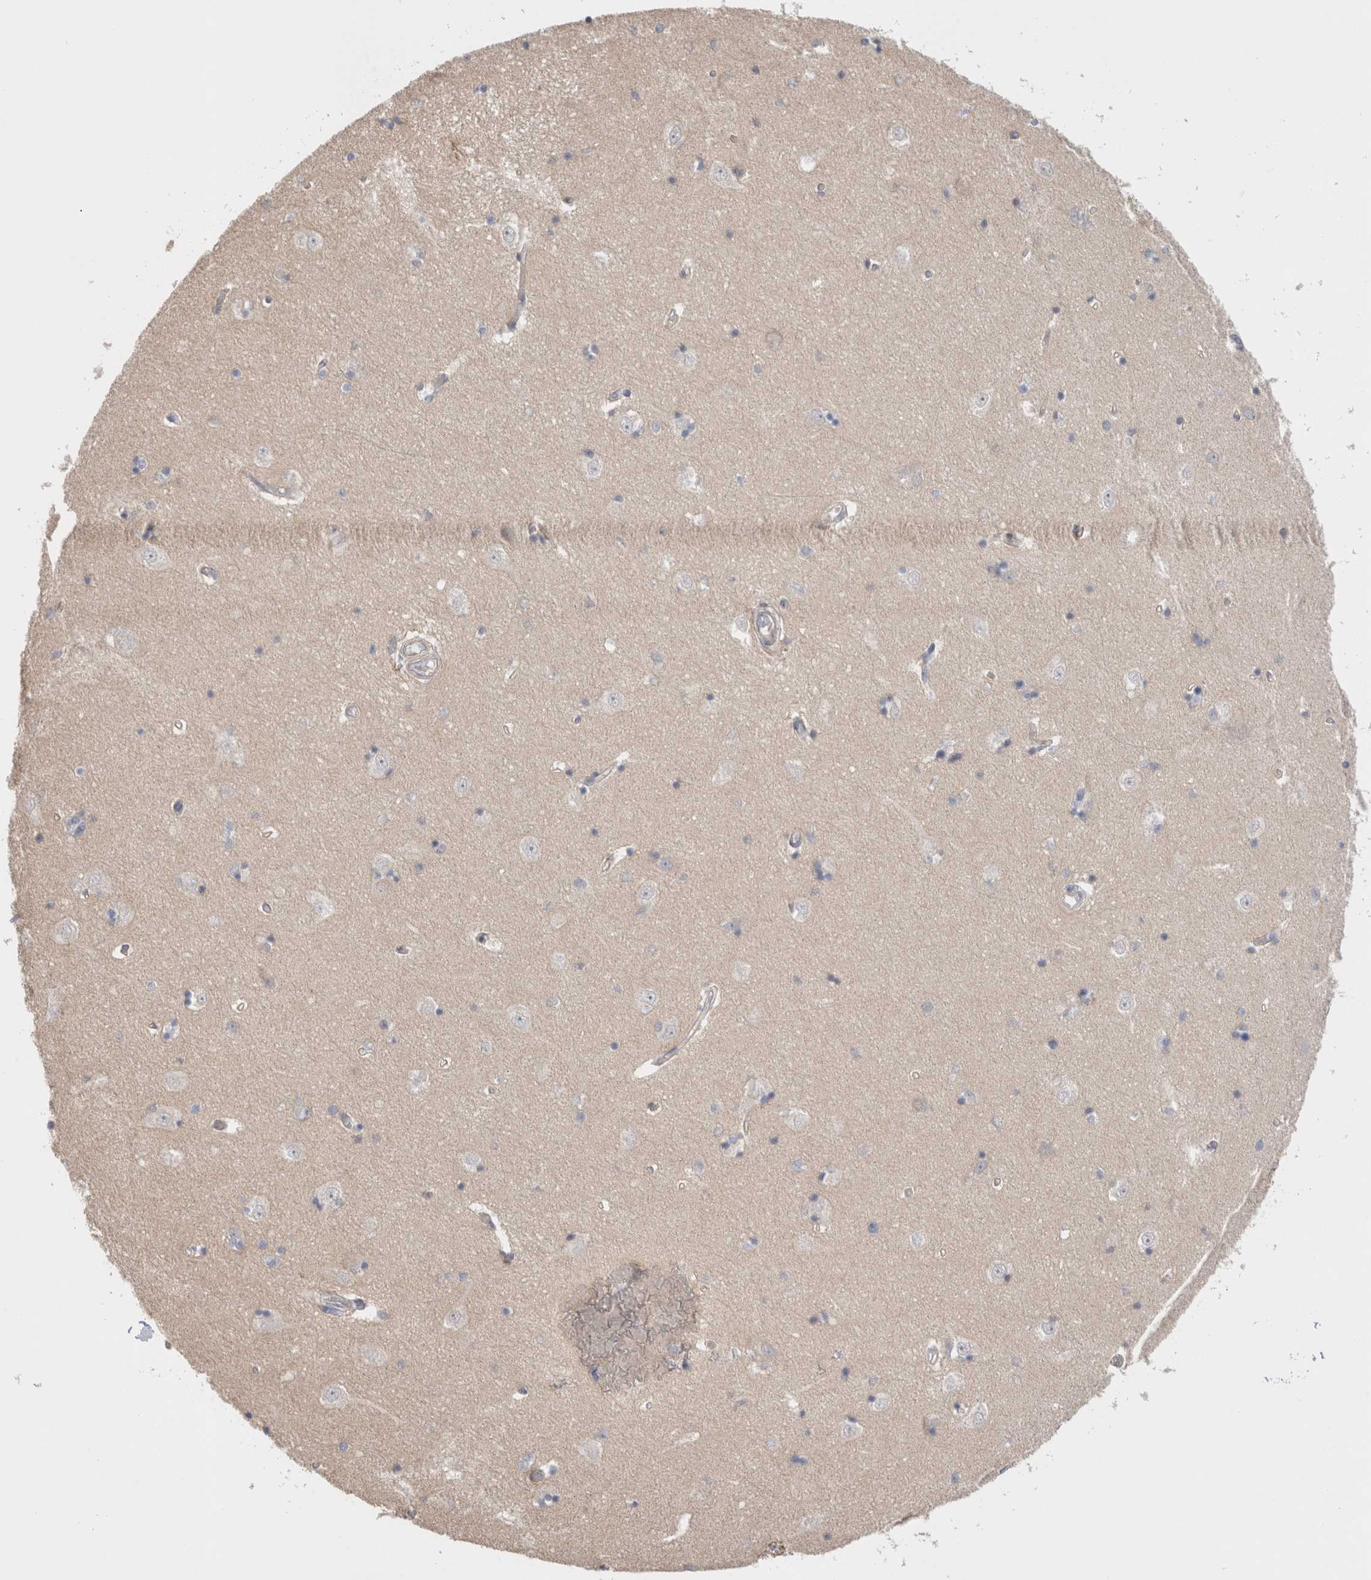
{"staining": {"intensity": "negative", "quantity": "none", "location": "none"}, "tissue": "hippocampus", "cell_type": "Glial cells", "image_type": "normal", "snomed": [{"axis": "morphology", "description": "Normal tissue, NOS"}, {"axis": "topography", "description": "Hippocampus"}], "caption": "DAB (3,3'-diaminobenzidine) immunohistochemical staining of benign human hippocampus demonstrates no significant positivity in glial cells. (Brightfield microscopy of DAB (3,3'-diaminobenzidine) immunohistochemistry (IHC) at high magnification).", "gene": "DMD", "patient": {"sex": "male", "age": 45}}